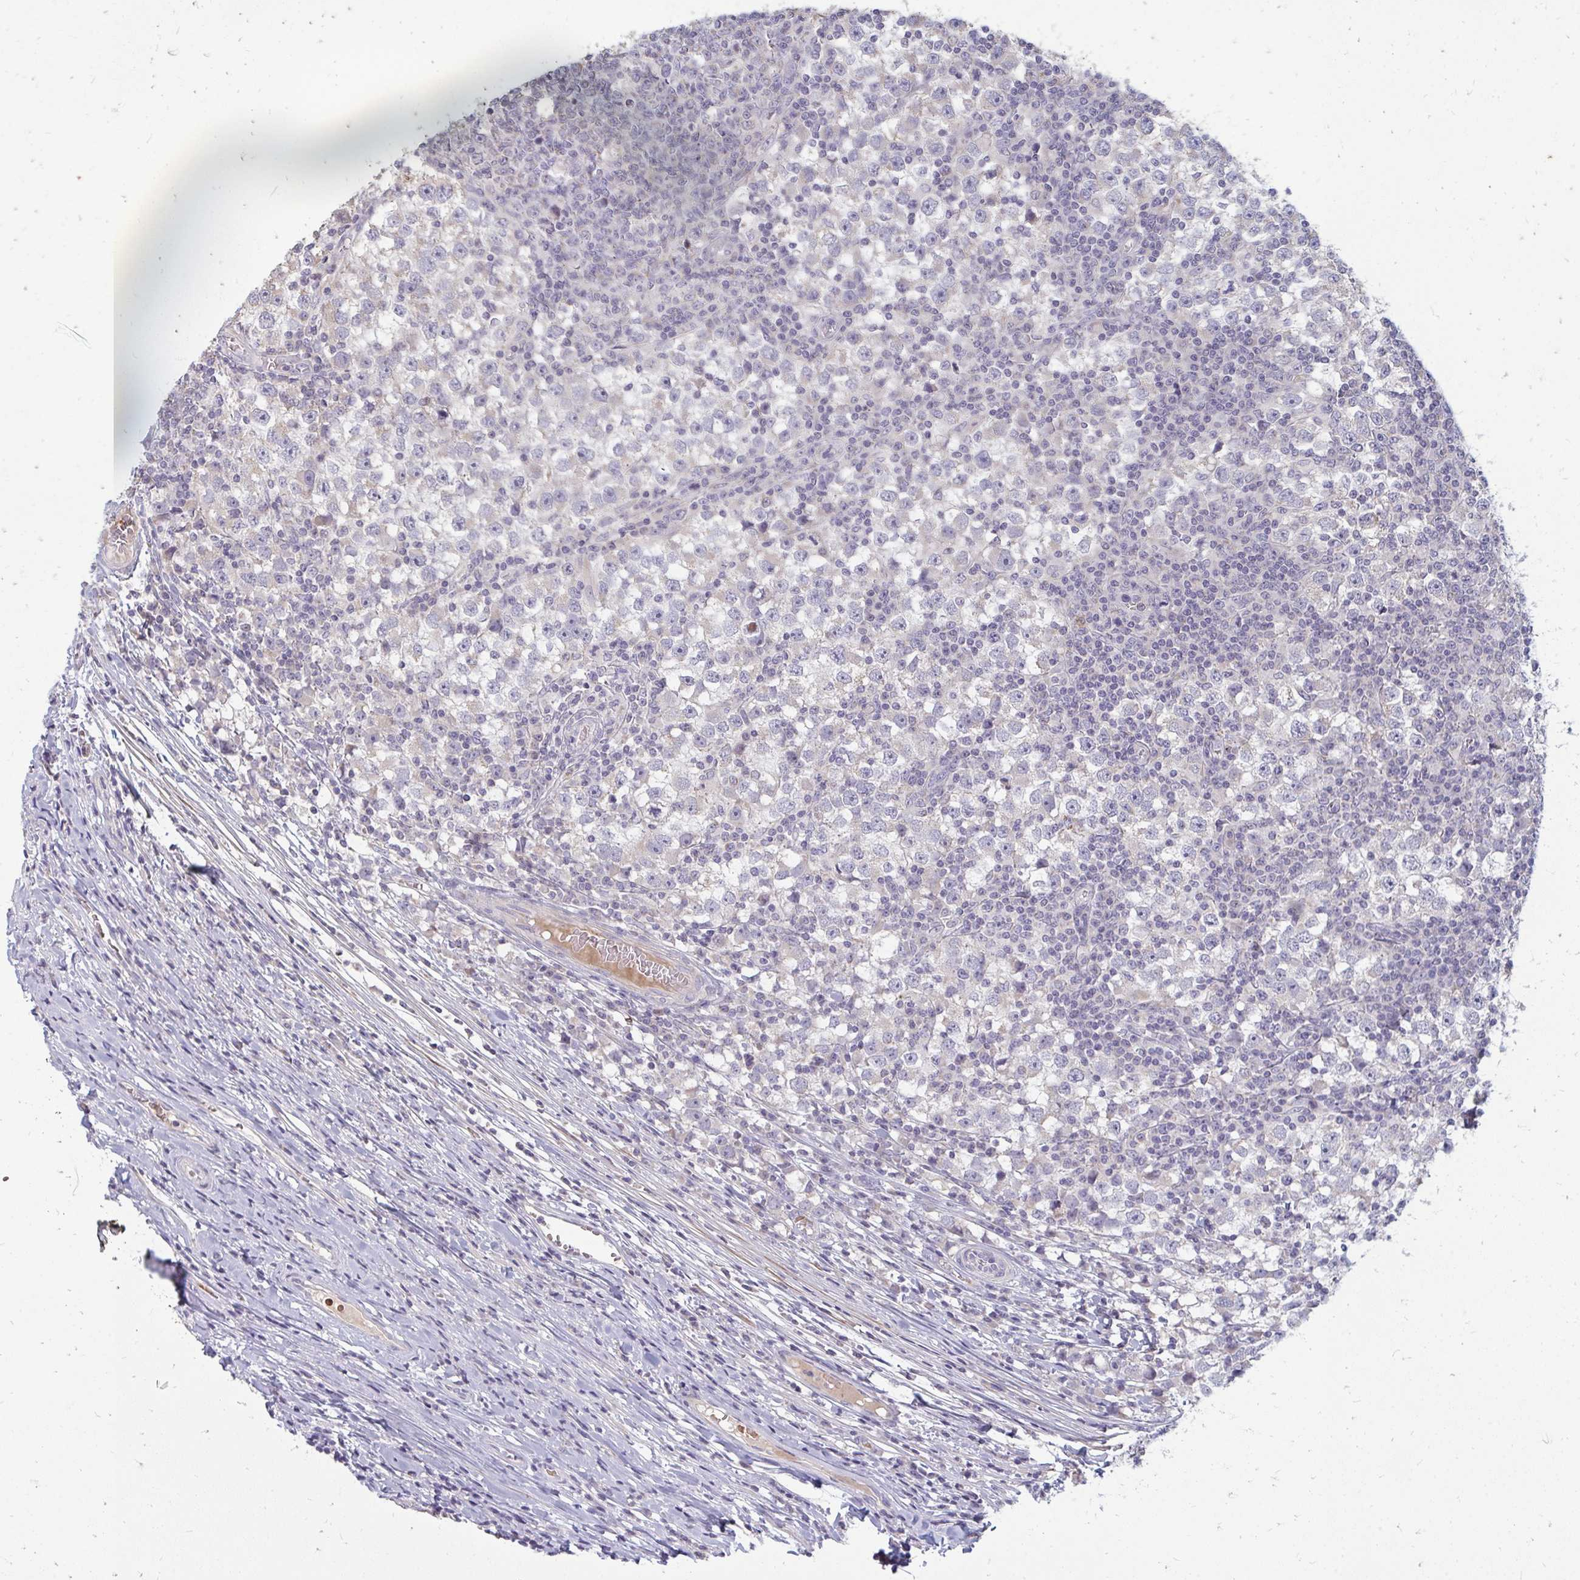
{"staining": {"intensity": "negative", "quantity": "none", "location": "none"}, "tissue": "testis cancer", "cell_type": "Tumor cells", "image_type": "cancer", "snomed": [{"axis": "morphology", "description": "Seminoma, NOS"}, {"axis": "topography", "description": "Testis"}], "caption": "This is an immunohistochemistry (IHC) histopathology image of human testis seminoma. There is no staining in tumor cells.", "gene": "RAB33A", "patient": {"sex": "male", "age": 65}}